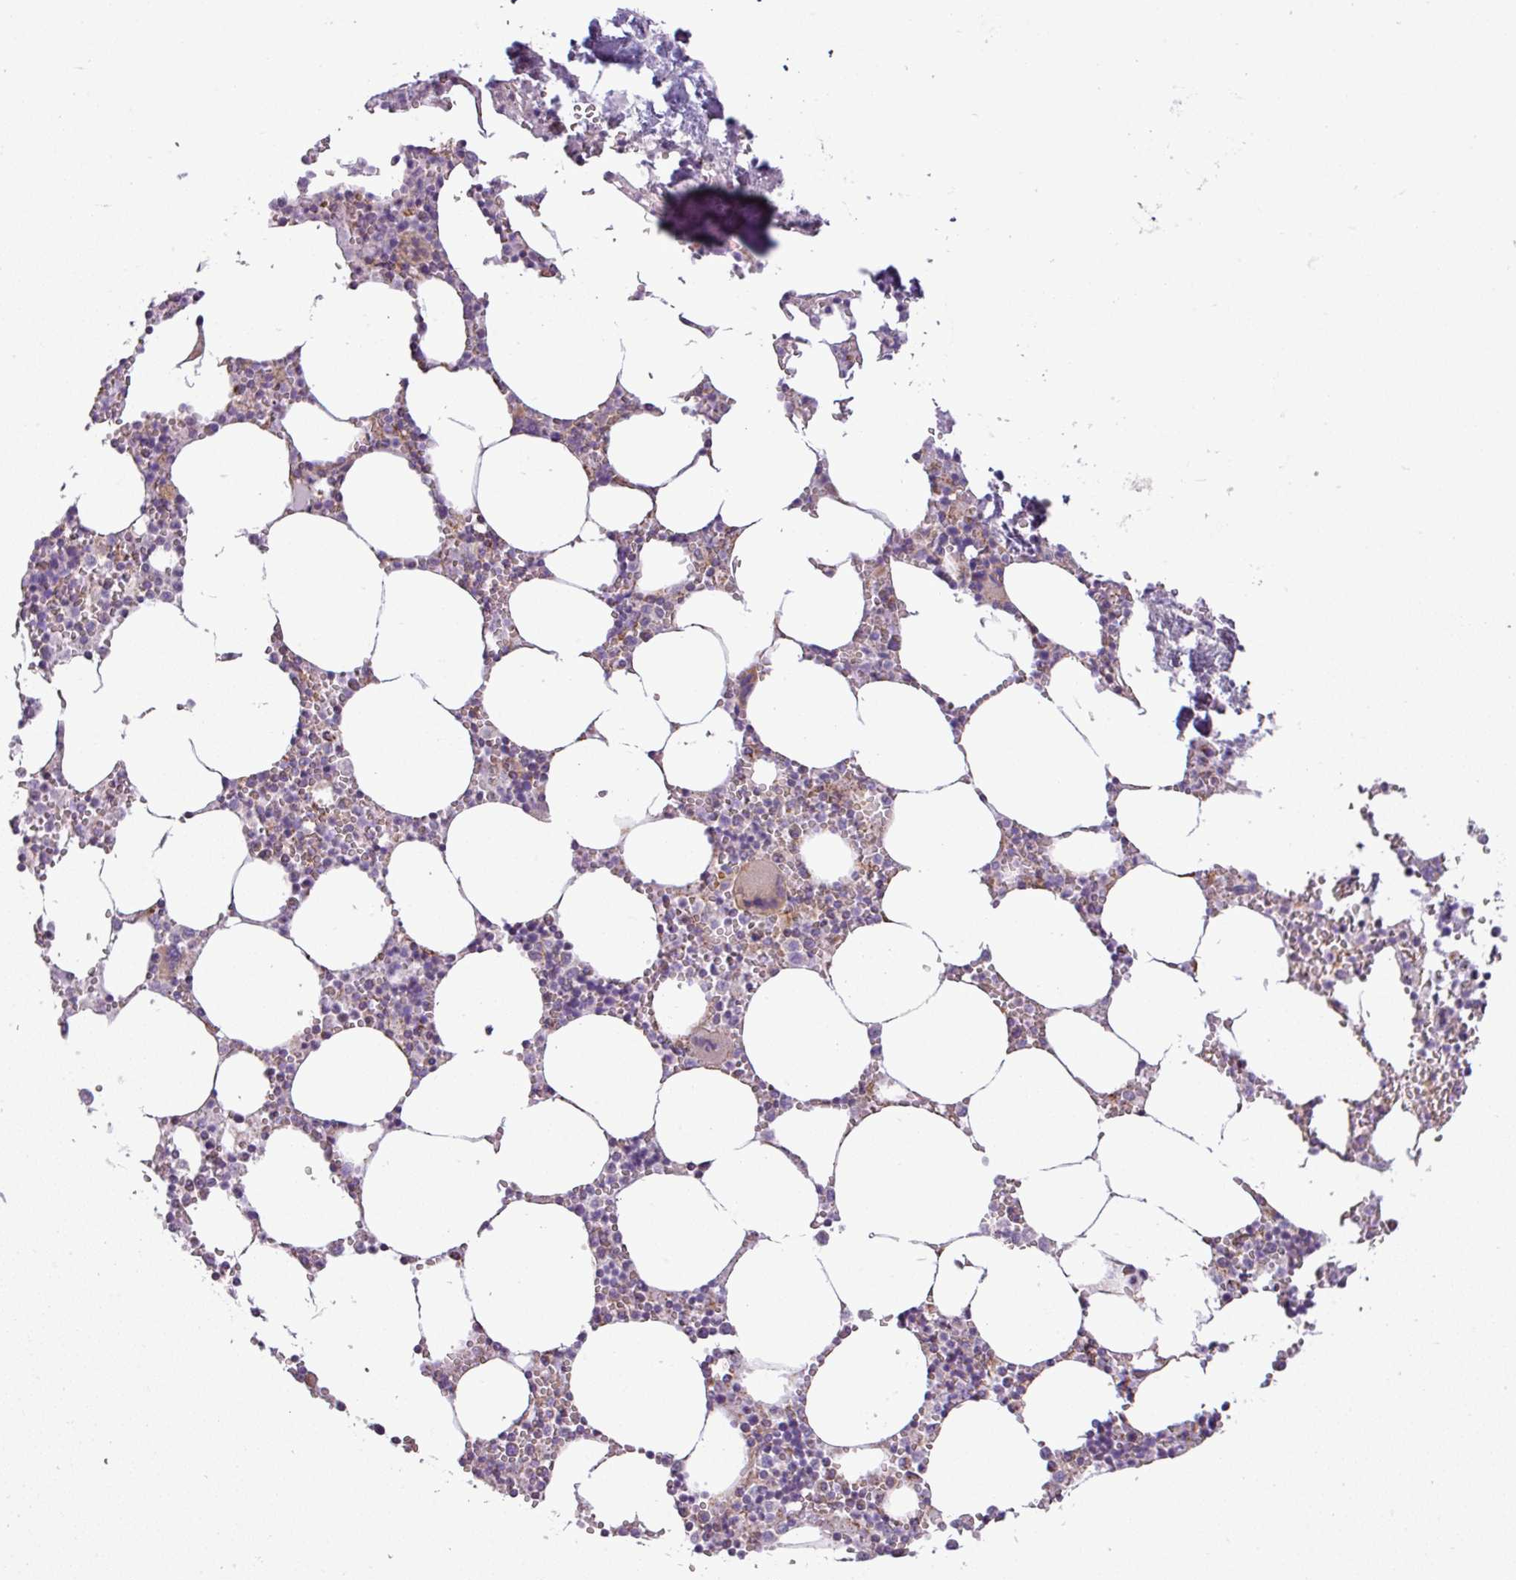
{"staining": {"intensity": "weak", "quantity": "<25%", "location": "cytoplasmic/membranous"}, "tissue": "bone marrow", "cell_type": "Hematopoietic cells", "image_type": "normal", "snomed": [{"axis": "morphology", "description": "Normal tissue, NOS"}, {"axis": "topography", "description": "Bone marrow"}], "caption": "Immunohistochemistry (IHC) photomicrograph of normal bone marrow: bone marrow stained with DAB (3,3'-diaminobenzidine) reveals no significant protein staining in hematopoietic cells.", "gene": "BTN2A2", "patient": {"sex": "male", "age": 54}}